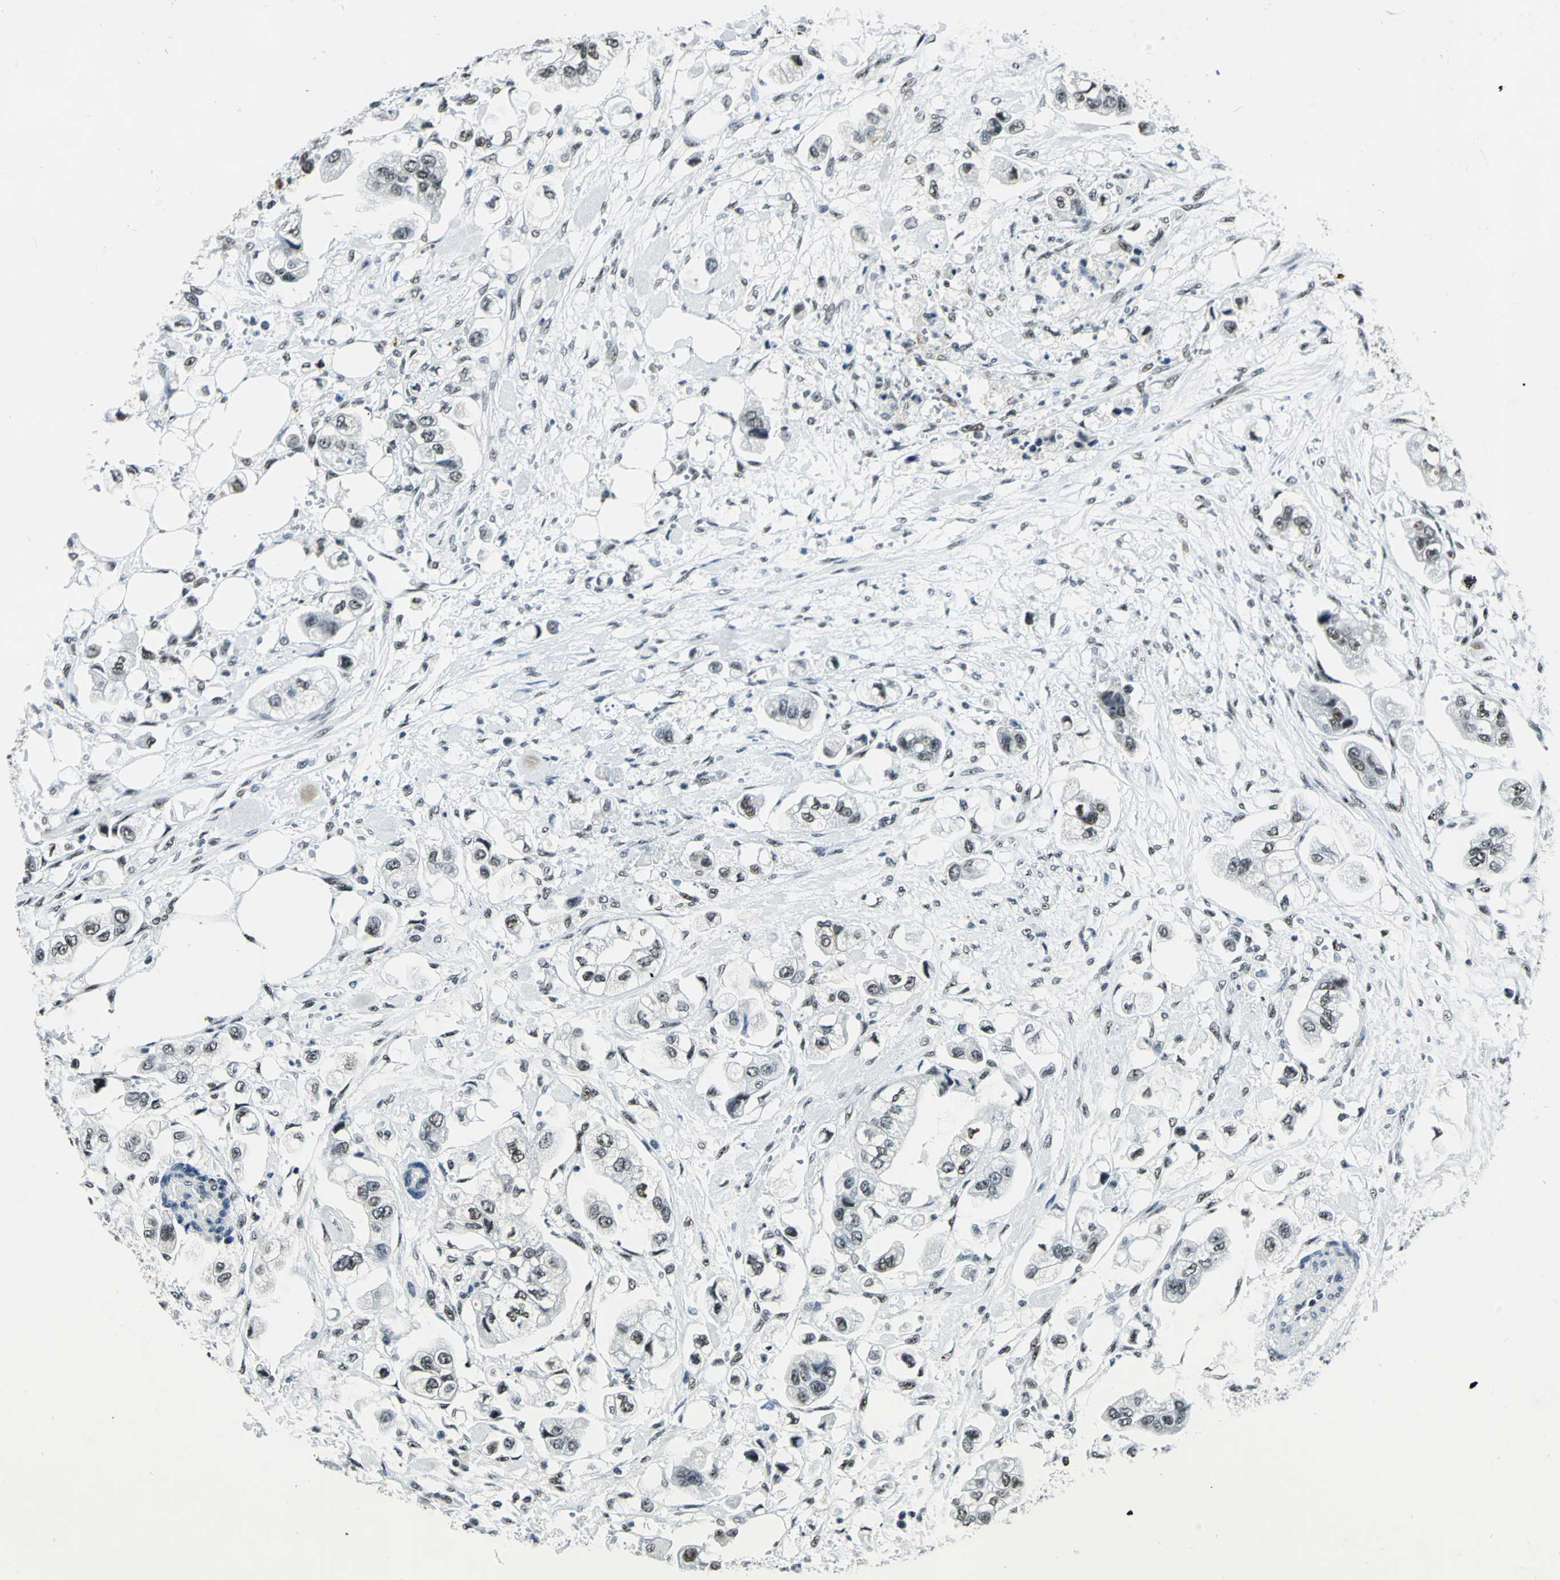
{"staining": {"intensity": "strong", "quantity": ">75%", "location": "nuclear"}, "tissue": "stomach cancer", "cell_type": "Tumor cells", "image_type": "cancer", "snomed": [{"axis": "morphology", "description": "Adenocarcinoma, NOS"}, {"axis": "topography", "description": "Stomach"}], "caption": "An IHC histopathology image of tumor tissue is shown. Protein staining in brown shows strong nuclear positivity in stomach cancer (adenocarcinoma) within tumor cells.", "gene": "KAT6B", "patient": {"sex": "male", "age": 62}}